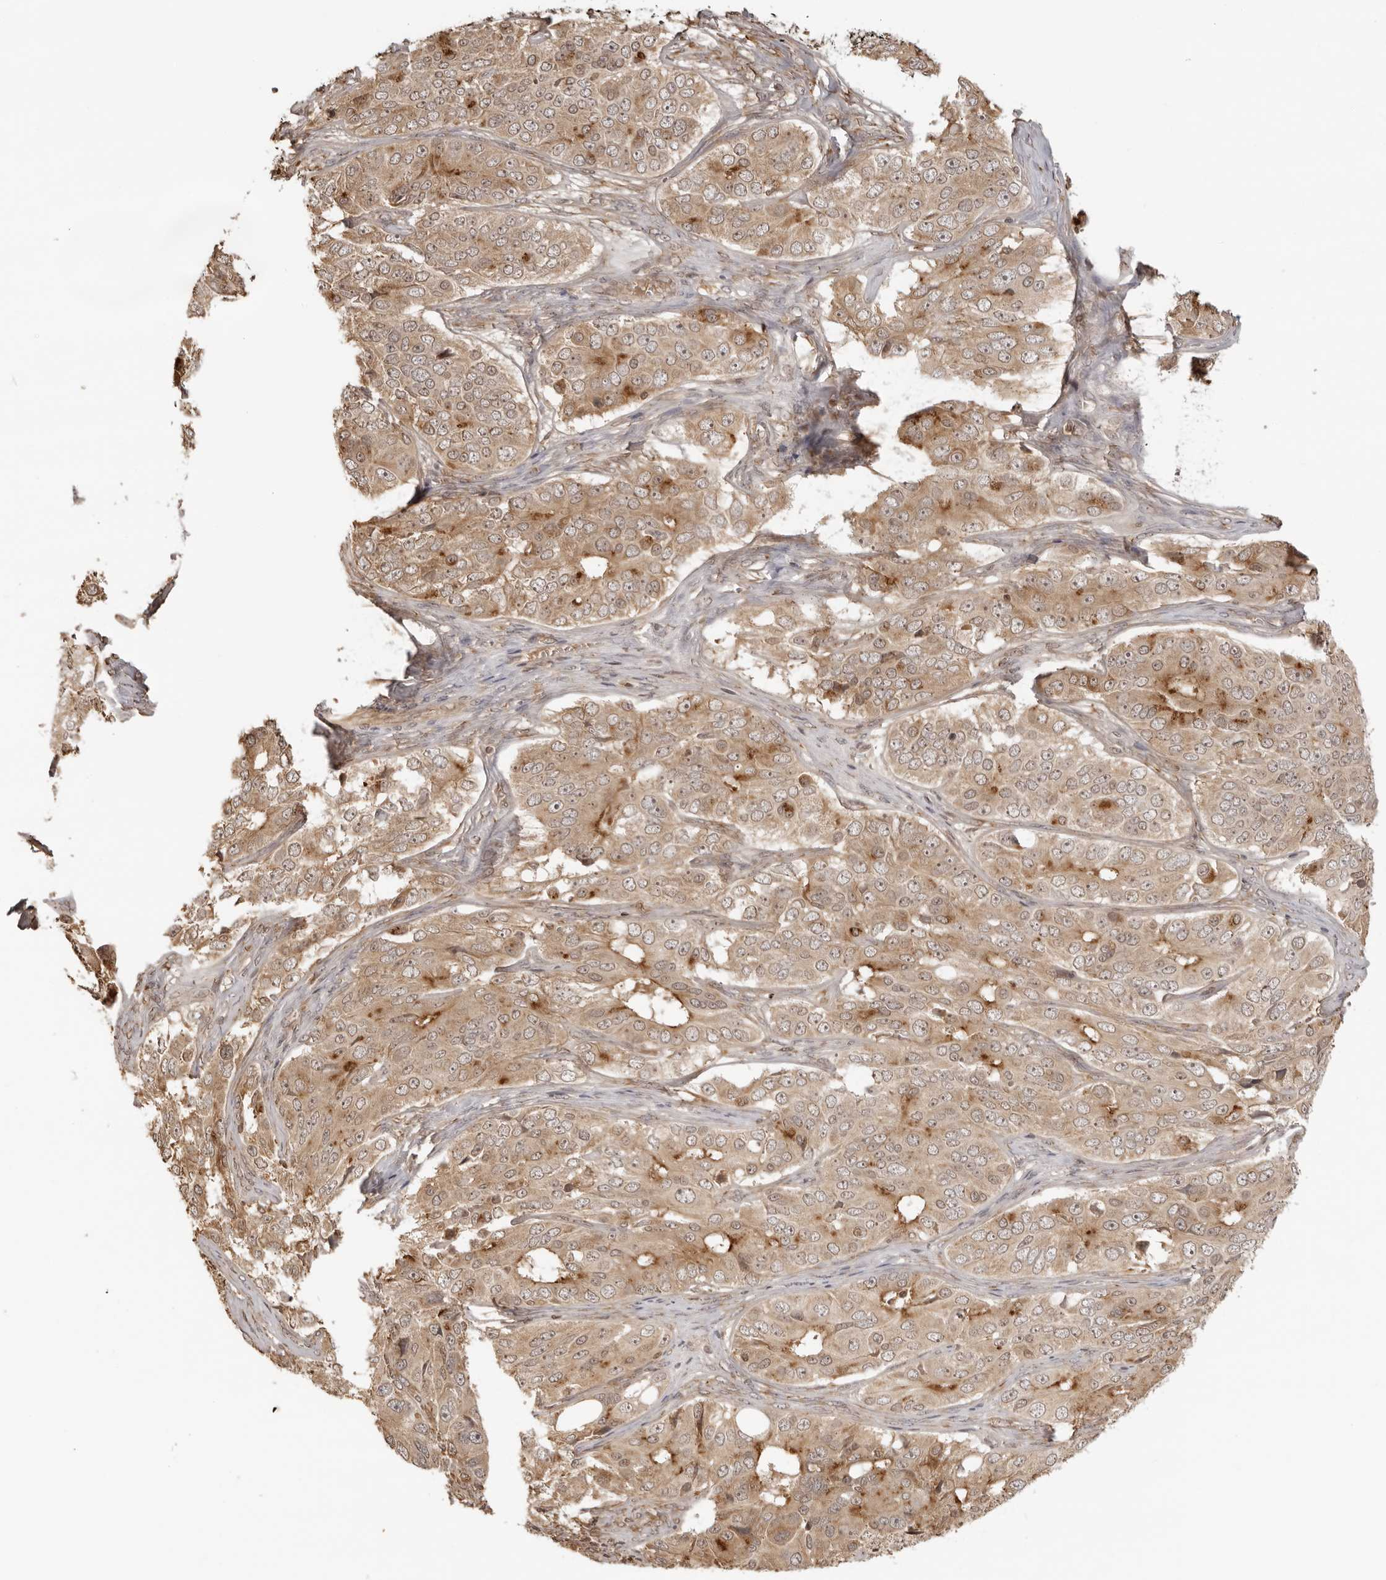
{"staining": {"intensity": "moderate", "quantity": ">75%", "location": "cytoplasmic/membranous"}, "tissue": "ovarian cancer", "cell_type": "Tumor cells", "image_type": "cancer", "snomed": [{"axis": "morphology", "description": "Carcinoma, endometroid"}, {"axis": "topography", "description": "Ovary"}], "caption": "IHC micrograph of neoplastic tissue: endometroid carcinoma (ovarian) stained using immunohistochemistry (IHC) reveals medium levels of moderate protein expression localized specifically in the cytoplasmic/membranous of tumor cells, appearing as a cytoplasmic/membranous brown color.", "gene": "IKBKE", "patient": {"sex": "female", "age": 51}}